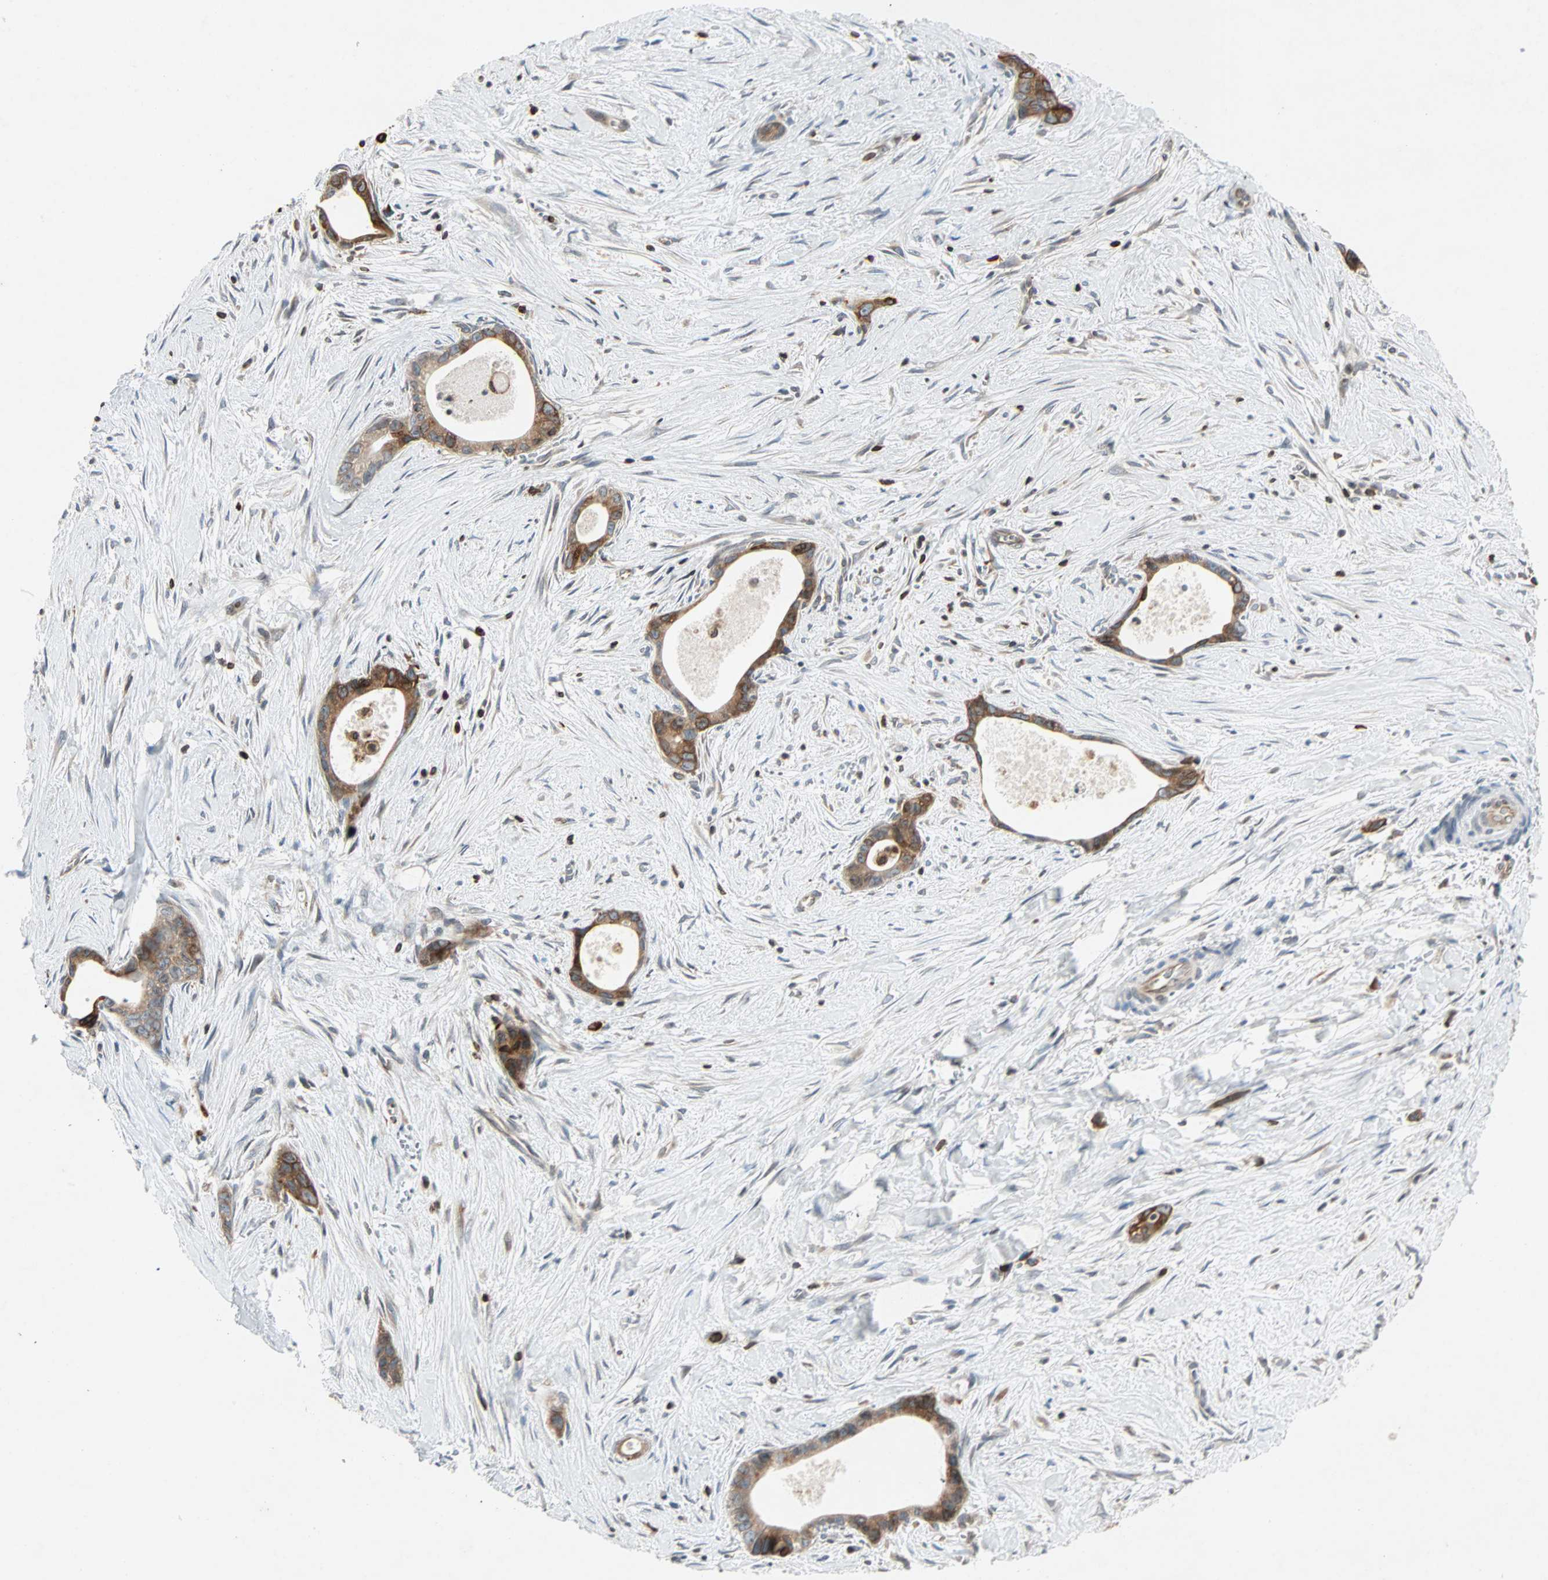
{"staining": {"intensity": "strong", "quantity": ">75%", "location": "cytoplasmic/membranous"}, "tissue": "liver cancer", "cell_type": "Tumor cells", "image_type": "cancer", "snomed": [{"axis": "morphology", "description": "Cholangiocarcinoma"}, {"axis": "topography", "description": "Liver"}], "caption": "High-magnification brightfield microscopy of cholangiocarcinoma (liver) stained with DAB (3,3'-diaminobenzidine) (brown) and counterstained with hematoxylin (blue). tumor cells exhibit strong cytoplasmic/membranous expression is identified in approximately>75% of cells.", "gene": "TAPBP", "patient": {"sex": "female", "age": 55}}